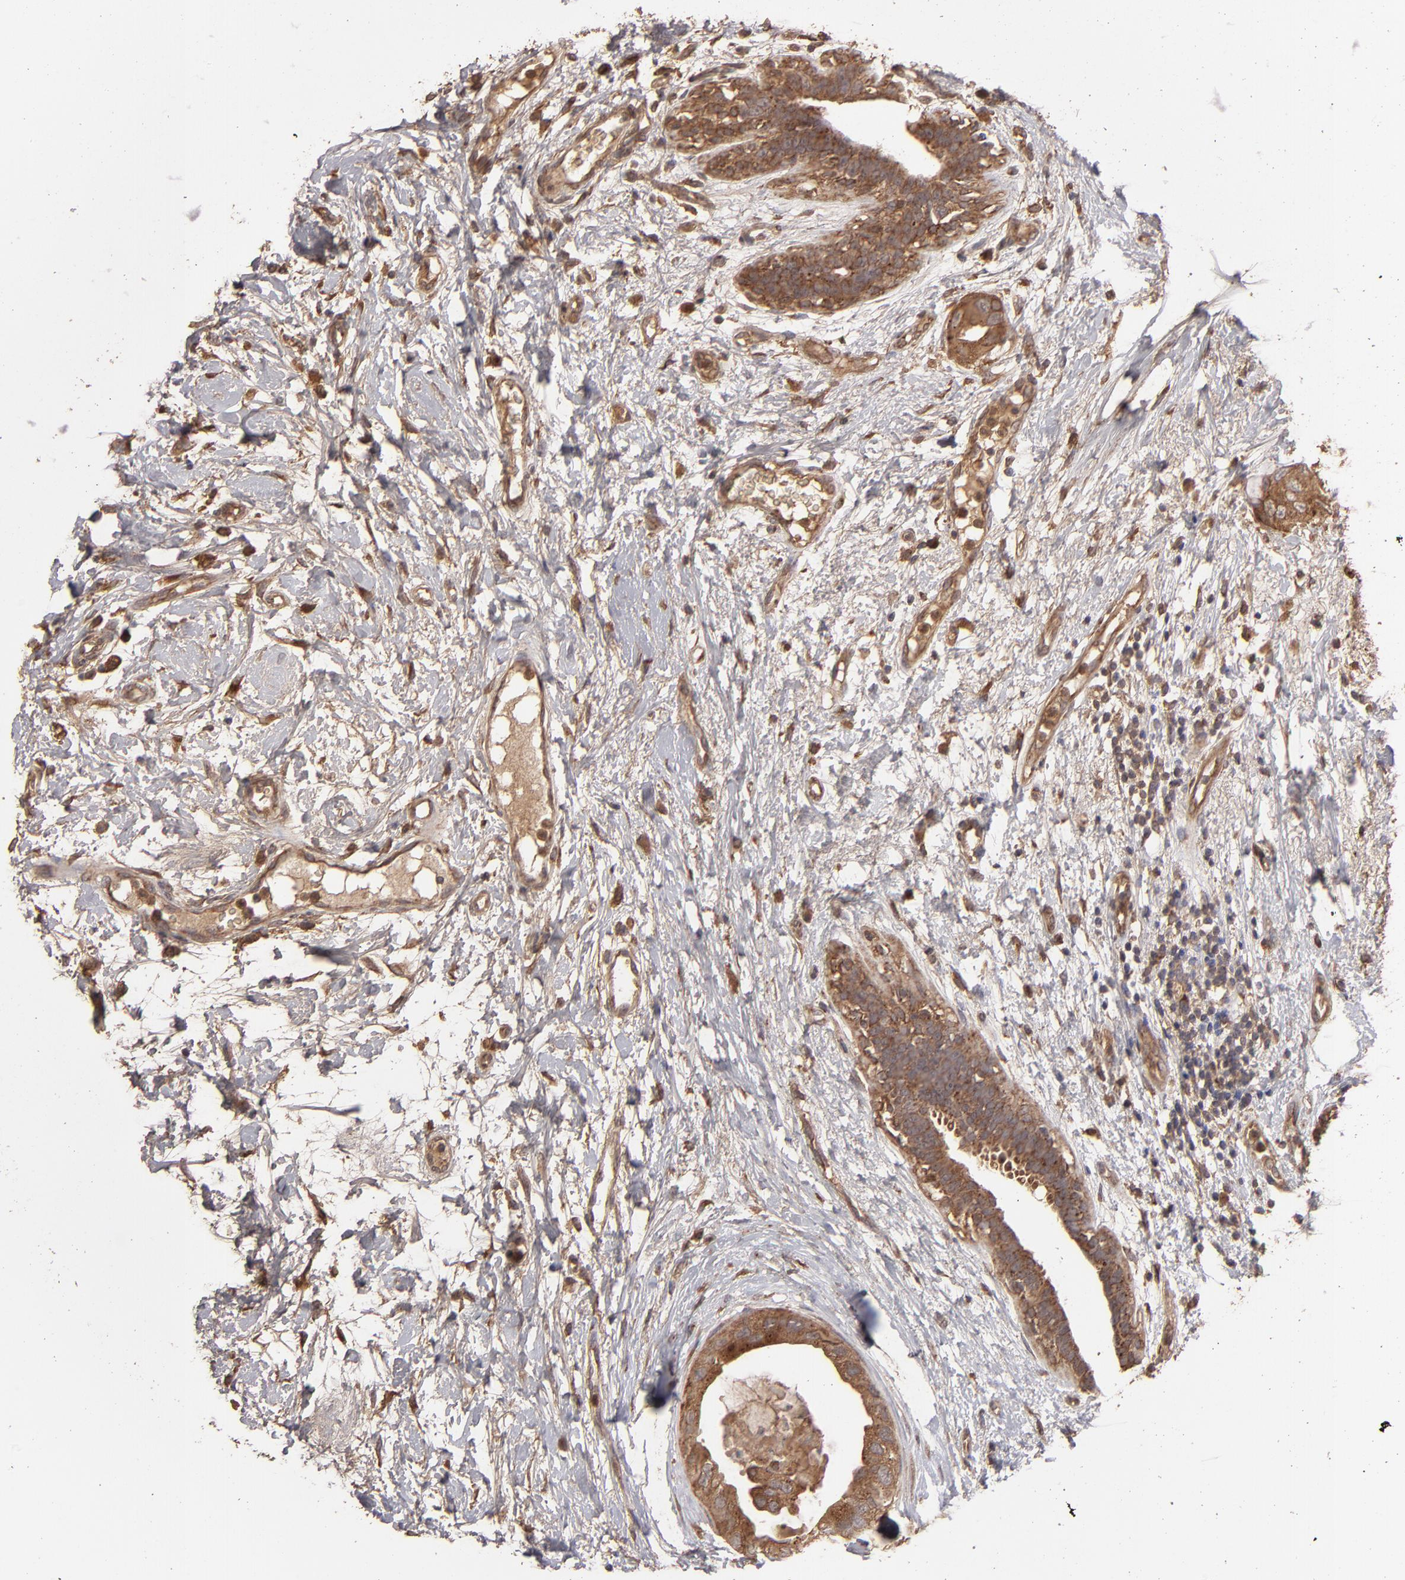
{"staining": {"intensity": "moderate", "quantity": ">75%", "location": "cytoplasmic/membranous"}, "tissue": "breast cancer", "cell_type": "Tumor cells", "image_type": "cancer", "snomed": [{"axis": "morphology", "description": "Duct carcinoma"}, {"axis": "topography", "description": "Breast"}], "caption": "Immunohistochemical staining of human breast cancer (invasive ductal carcinoma) displays medium levels of moderate cytoplasmic/membranous protein staining in approximately >75% of tumor cells.", "gene": "MMP2", "patient": {"sex": "female", "age": 40}}